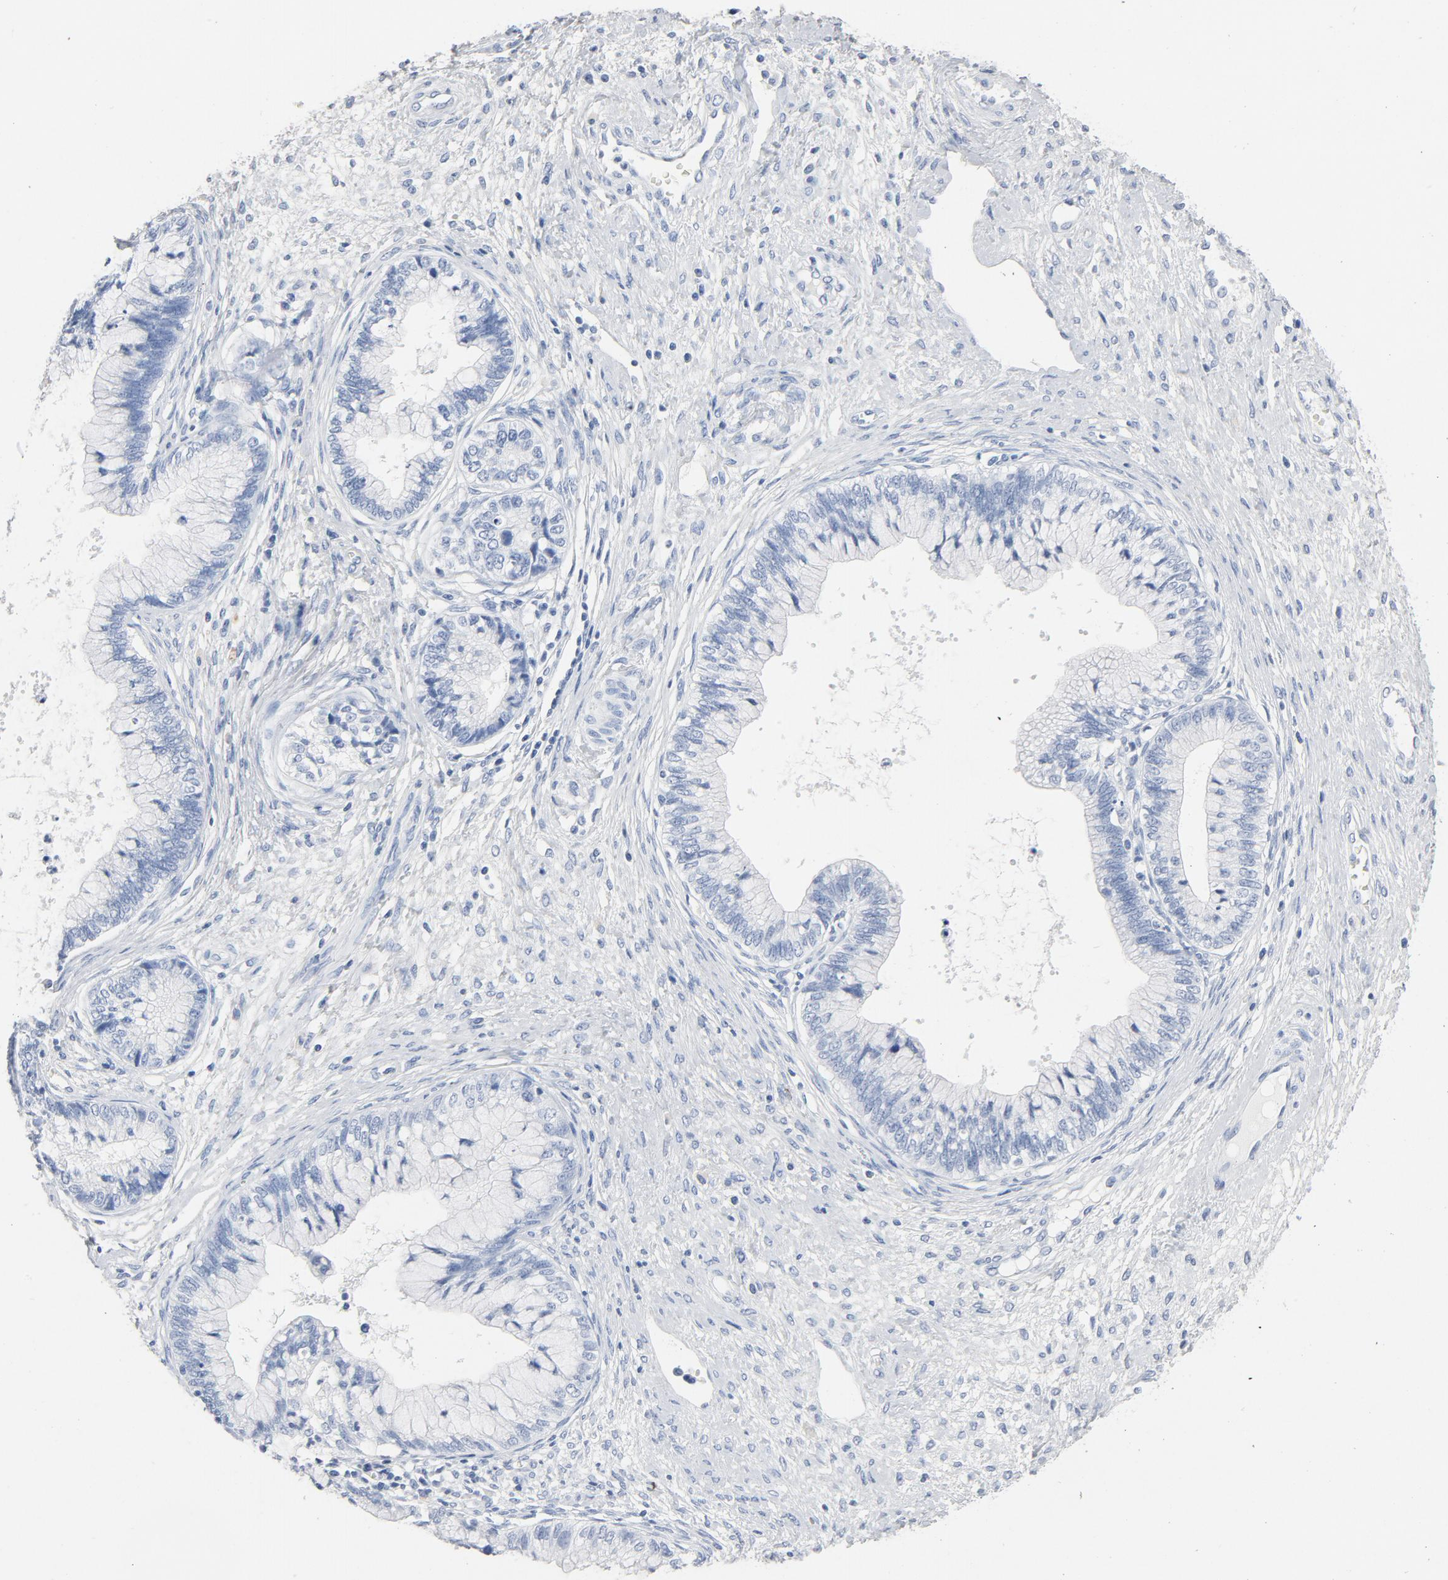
{"staining": {"intensity": "negative", "quantity": "none", "location": "none"}, "tissue": "cervical cancer", "cell_type": "Tumor cells", "image_type": "cancer", "snomed": [{"axis": "morphology", "description": "Adenocarcinoma, NOS"}, {"axis": "topography", "description": "Cervix"}], "caption": "An IHC photomicrograph of cervical adenocarcinoma is shown. There is no staining in tumor cells of cervical adenocarcinoma.", "gene": "PTPRB", "patient": {"sex": "female", "age": 44}}